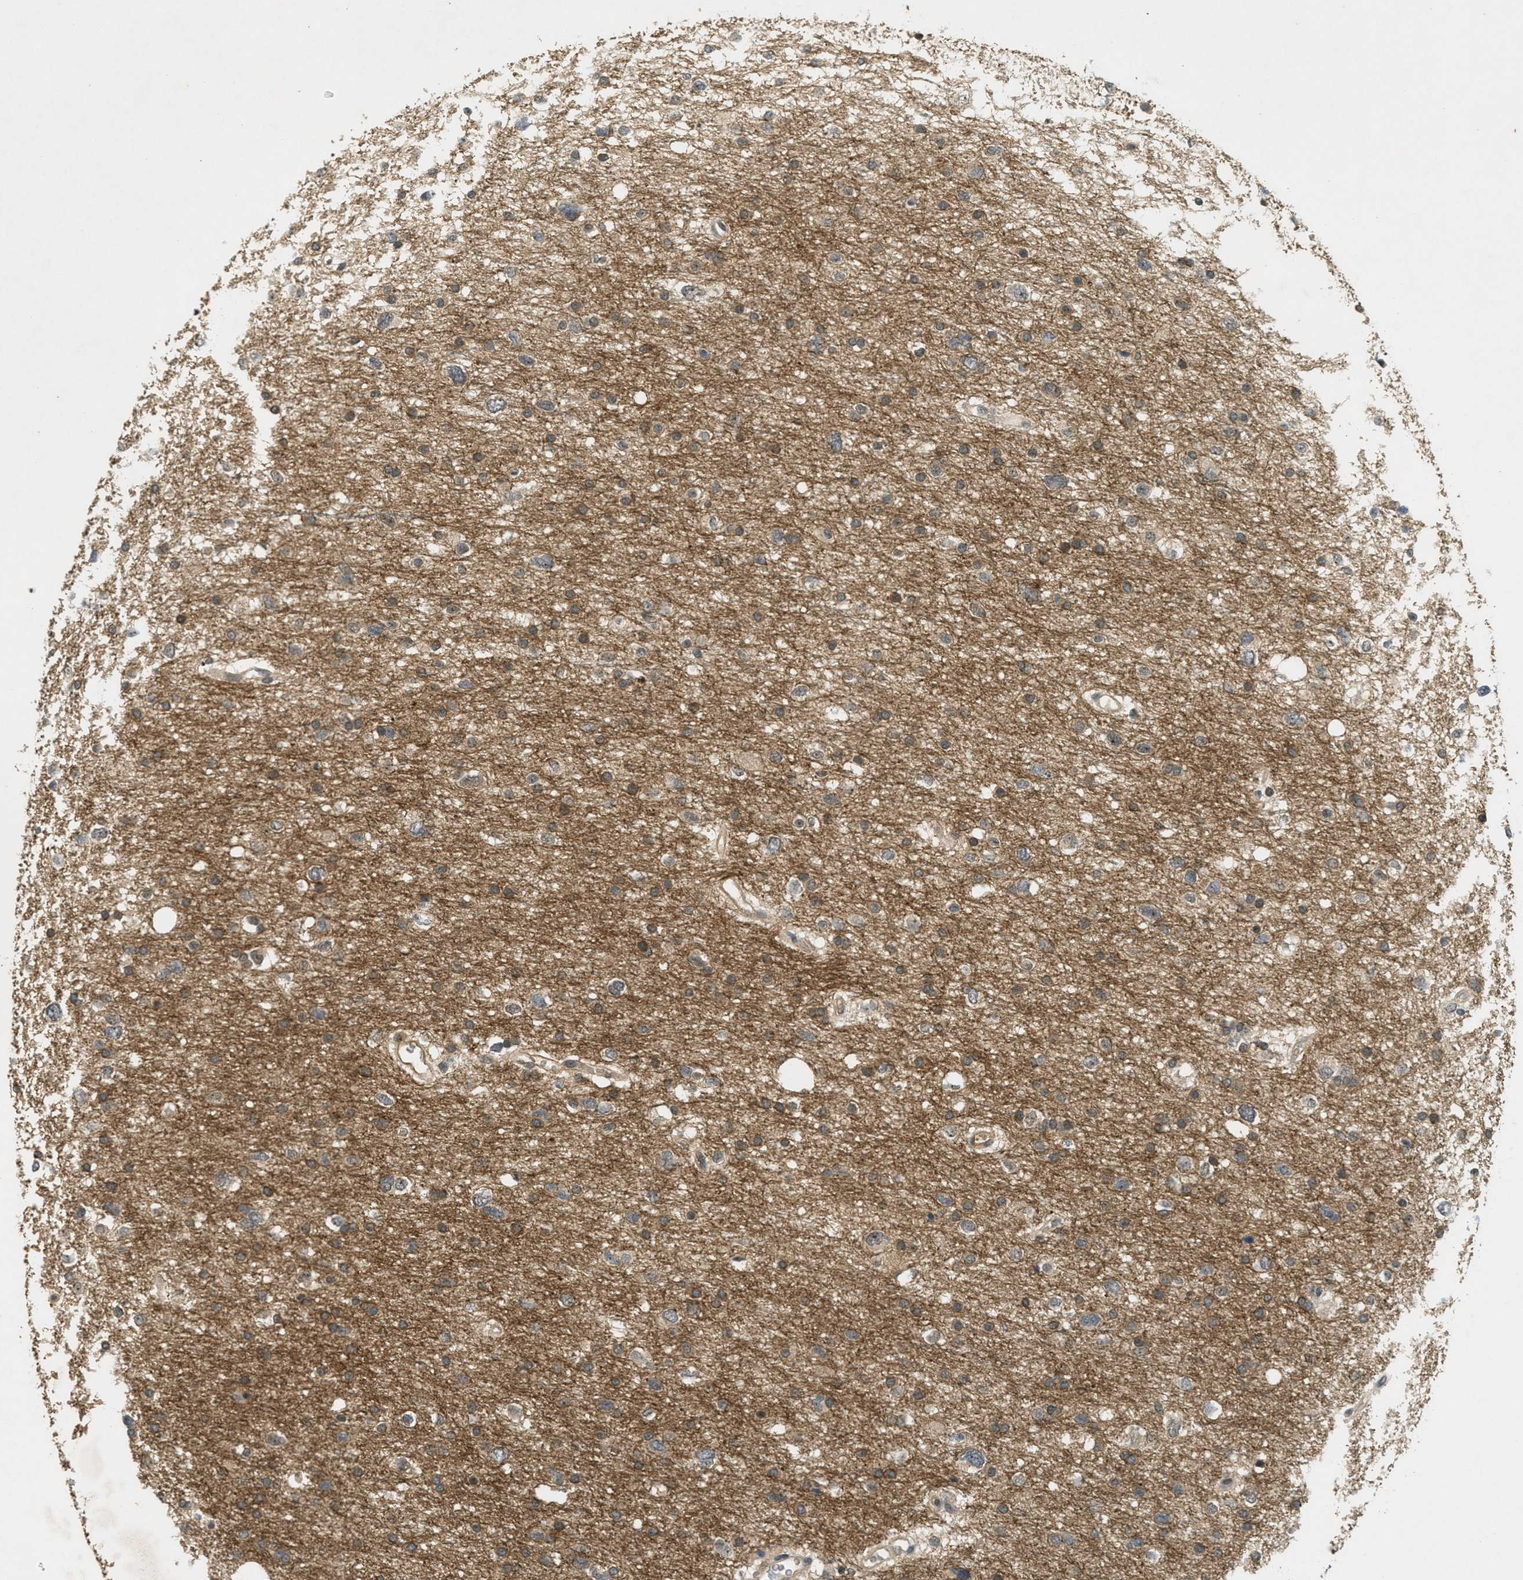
{"staining": {"intensity": "weak", "quantity": ">75%", "location": "cytoplasmic/membranous"}, "tissue": "glioma", "cell_type": "Tumor cells", "image_type": "cancer", "snomed": [{"axis": "morphology", "description": "Glioma, malignant, Low grade"}, {"axis": "topography", "description": "Brain"}], "caption": "The image displays immunohistochemical staining of malignant glioma (low-grade). There is weak cytoplasmic/membranous positivity is present in approximately >75% of tumor cells. (DAB (3,3'-diaminobenzidine) IHC, brown staining for protein, blue staining for nuclei).", "gene": "STK11", "patient": {"sex": "female", "age": 37}}